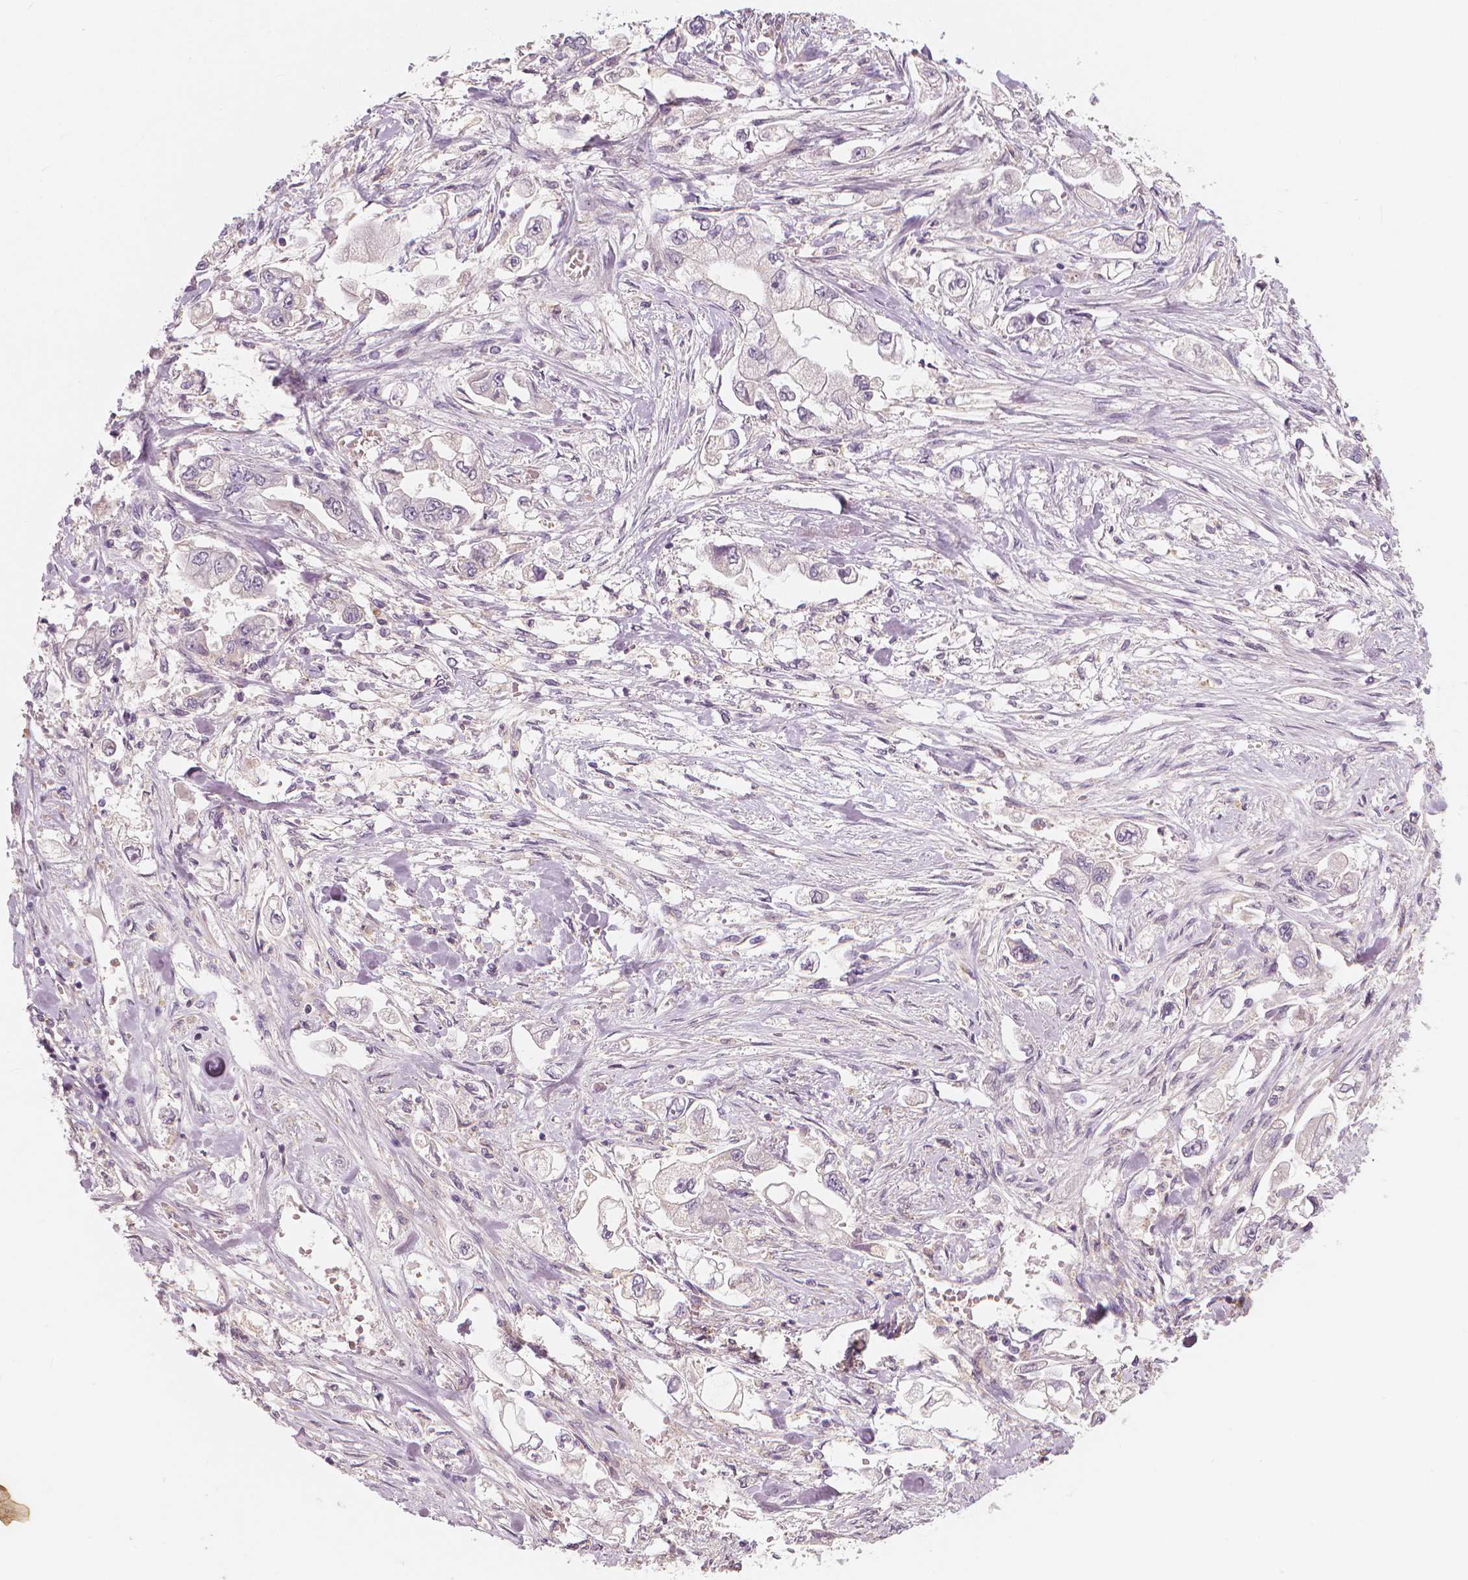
{"staining": {"intensity": "negative", "quantity": "none", "location": "none"}, "tissue": "stomach cancer", "cell_type": "Tumor cells", "image_type": "cancer", "snomed": [{"axis": "morphology", "description": "Adenocarcinoma, NOS"}, {"axis": "topography", "description": "Stomach"}], "caption": "This is an immunohistochemistry histopathology image of stomach cancer (adenocarcinoma). There is no positivity in tumor cells.", "gene": "RNASE7", "patient": {"sex": "male", "age": 62}}